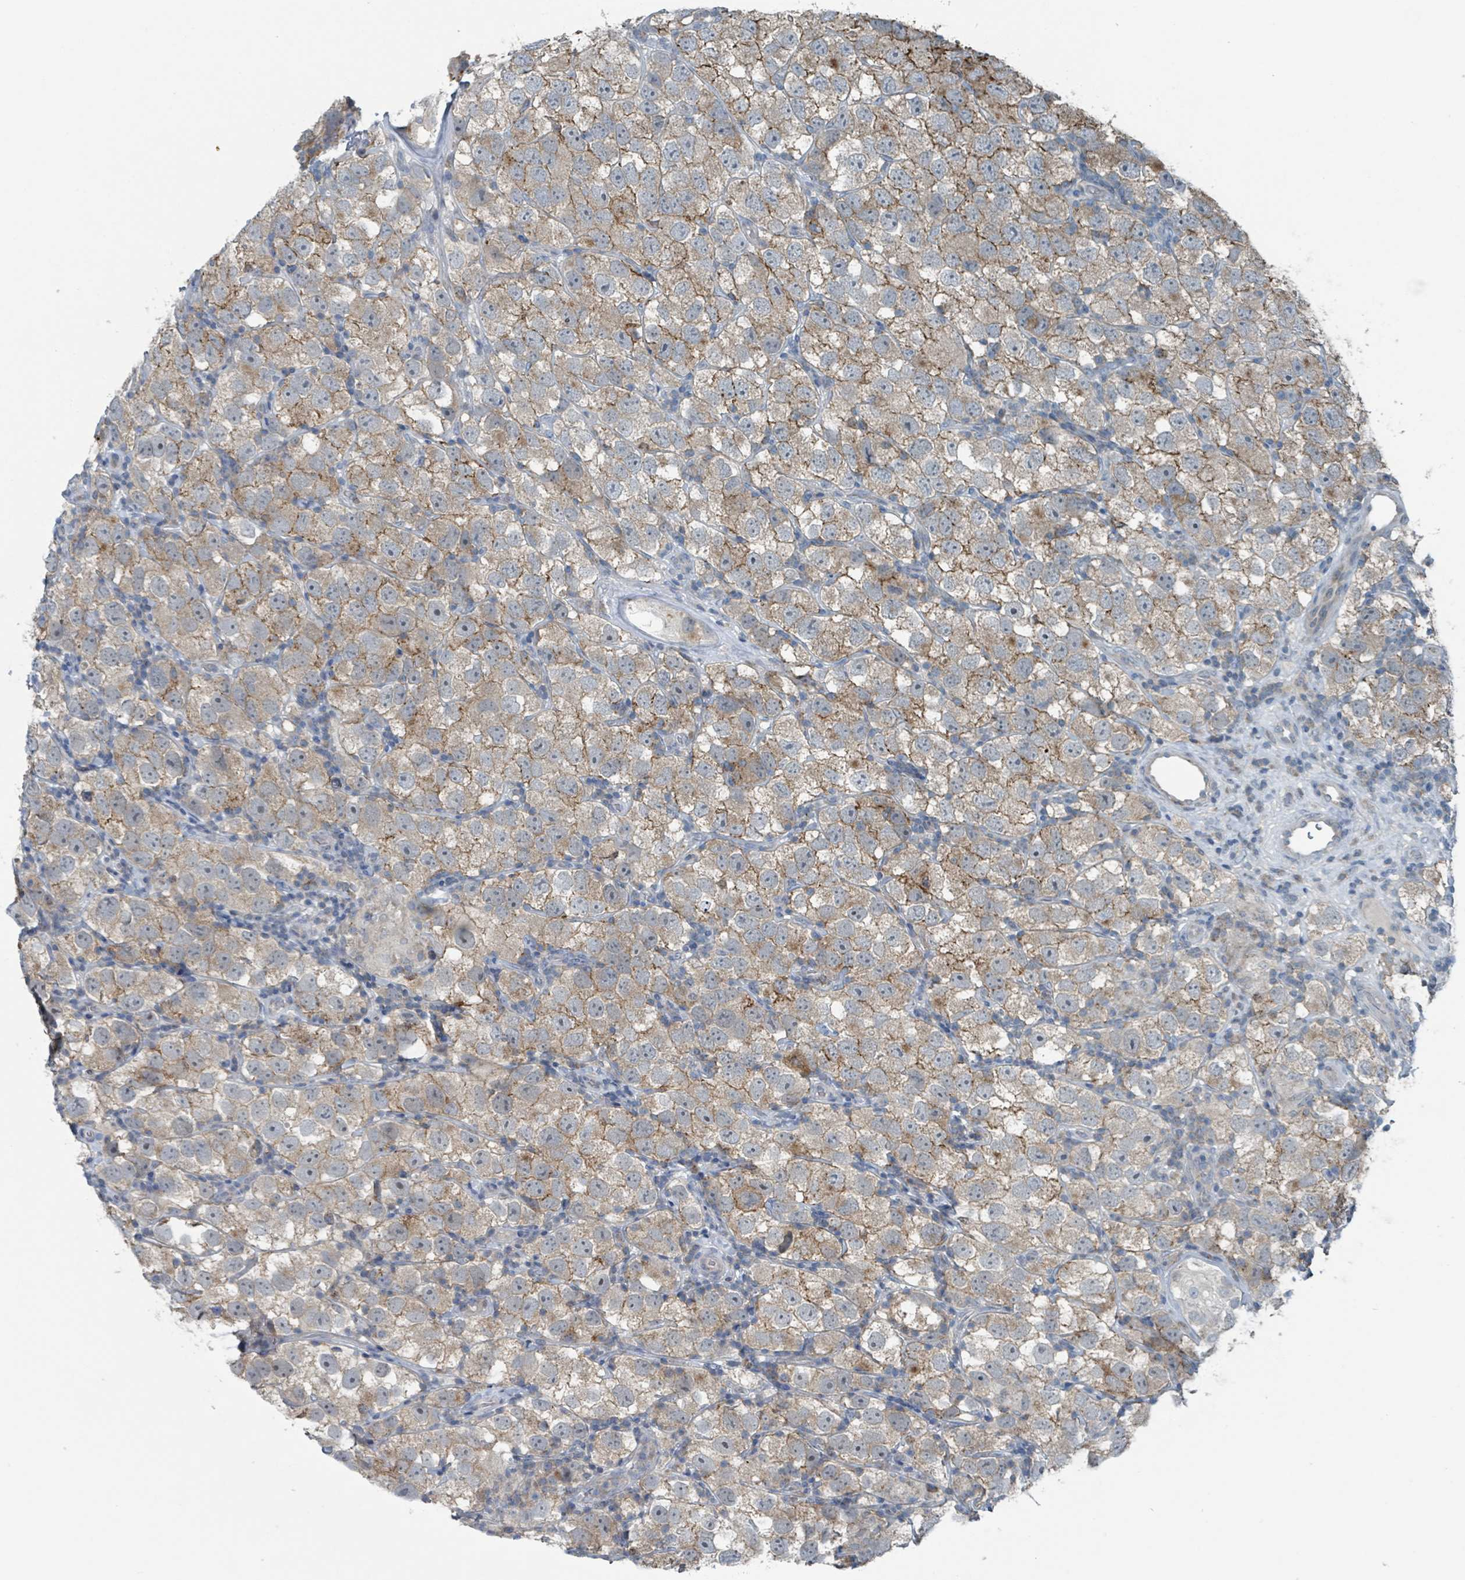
{"staining": {"intensity": "moderate", "quantity": "25%-75%", "location": "cytoplasmic/membranous"}, "tissue": "testis cancer", "cell_type": "Tumor cells", "image_type": "cancer", "snomed": [{"axis": "morphology", "description": "Seminoma, NOS"}, {"axis": "topography", "description": "Testis"}], "caption": "The micrograph reveals a brown stain indicating the presence of a protein in the cytoplasmic/membranous of tumor cells in testis seminoma.", "gene": "ACBD4", "patient": {"sex": "male", "age": 26}}